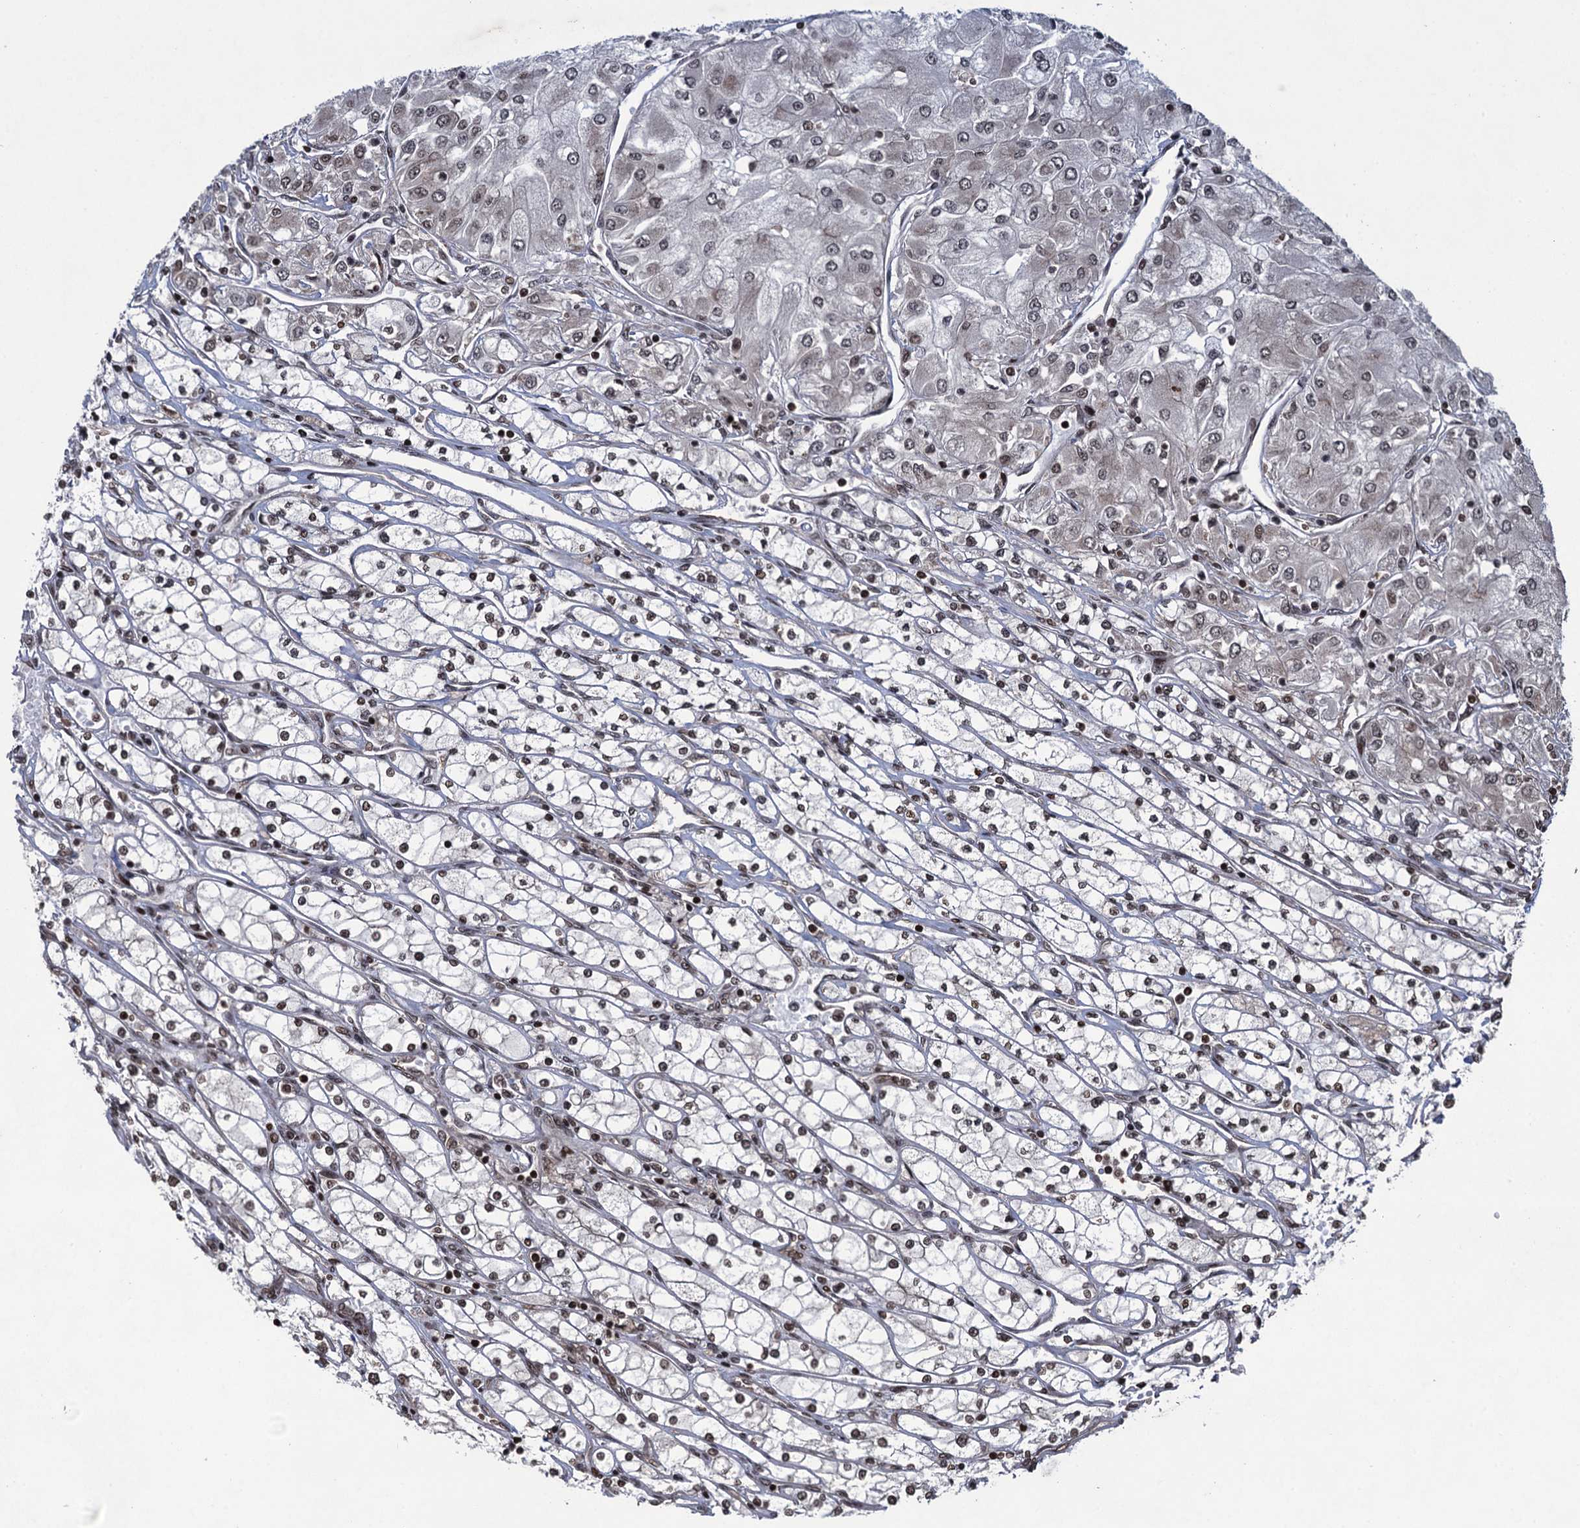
{"staining": {"intensity": "weak", "quantity": ">75%", "location": "nuclear"}, "tissue": "renal cancer", "cell_type": "Tumor cells", "image_type": "cancer", "snomed": [{"axis": "morphology", "description": "Adenocarcinoma, NOS"}, {"axis": "topography", "description": "Kidney"}], "caption": "This photomicrograph shows adenocarcinoma (renal) stained with IHC to label a protein in brown. The nuclear of tumor cells show weak positivity for the protein. Nuclei are counter-stained blue.", "gene": "ZNF169", "patient": {"sex": "male", "age": 80}}